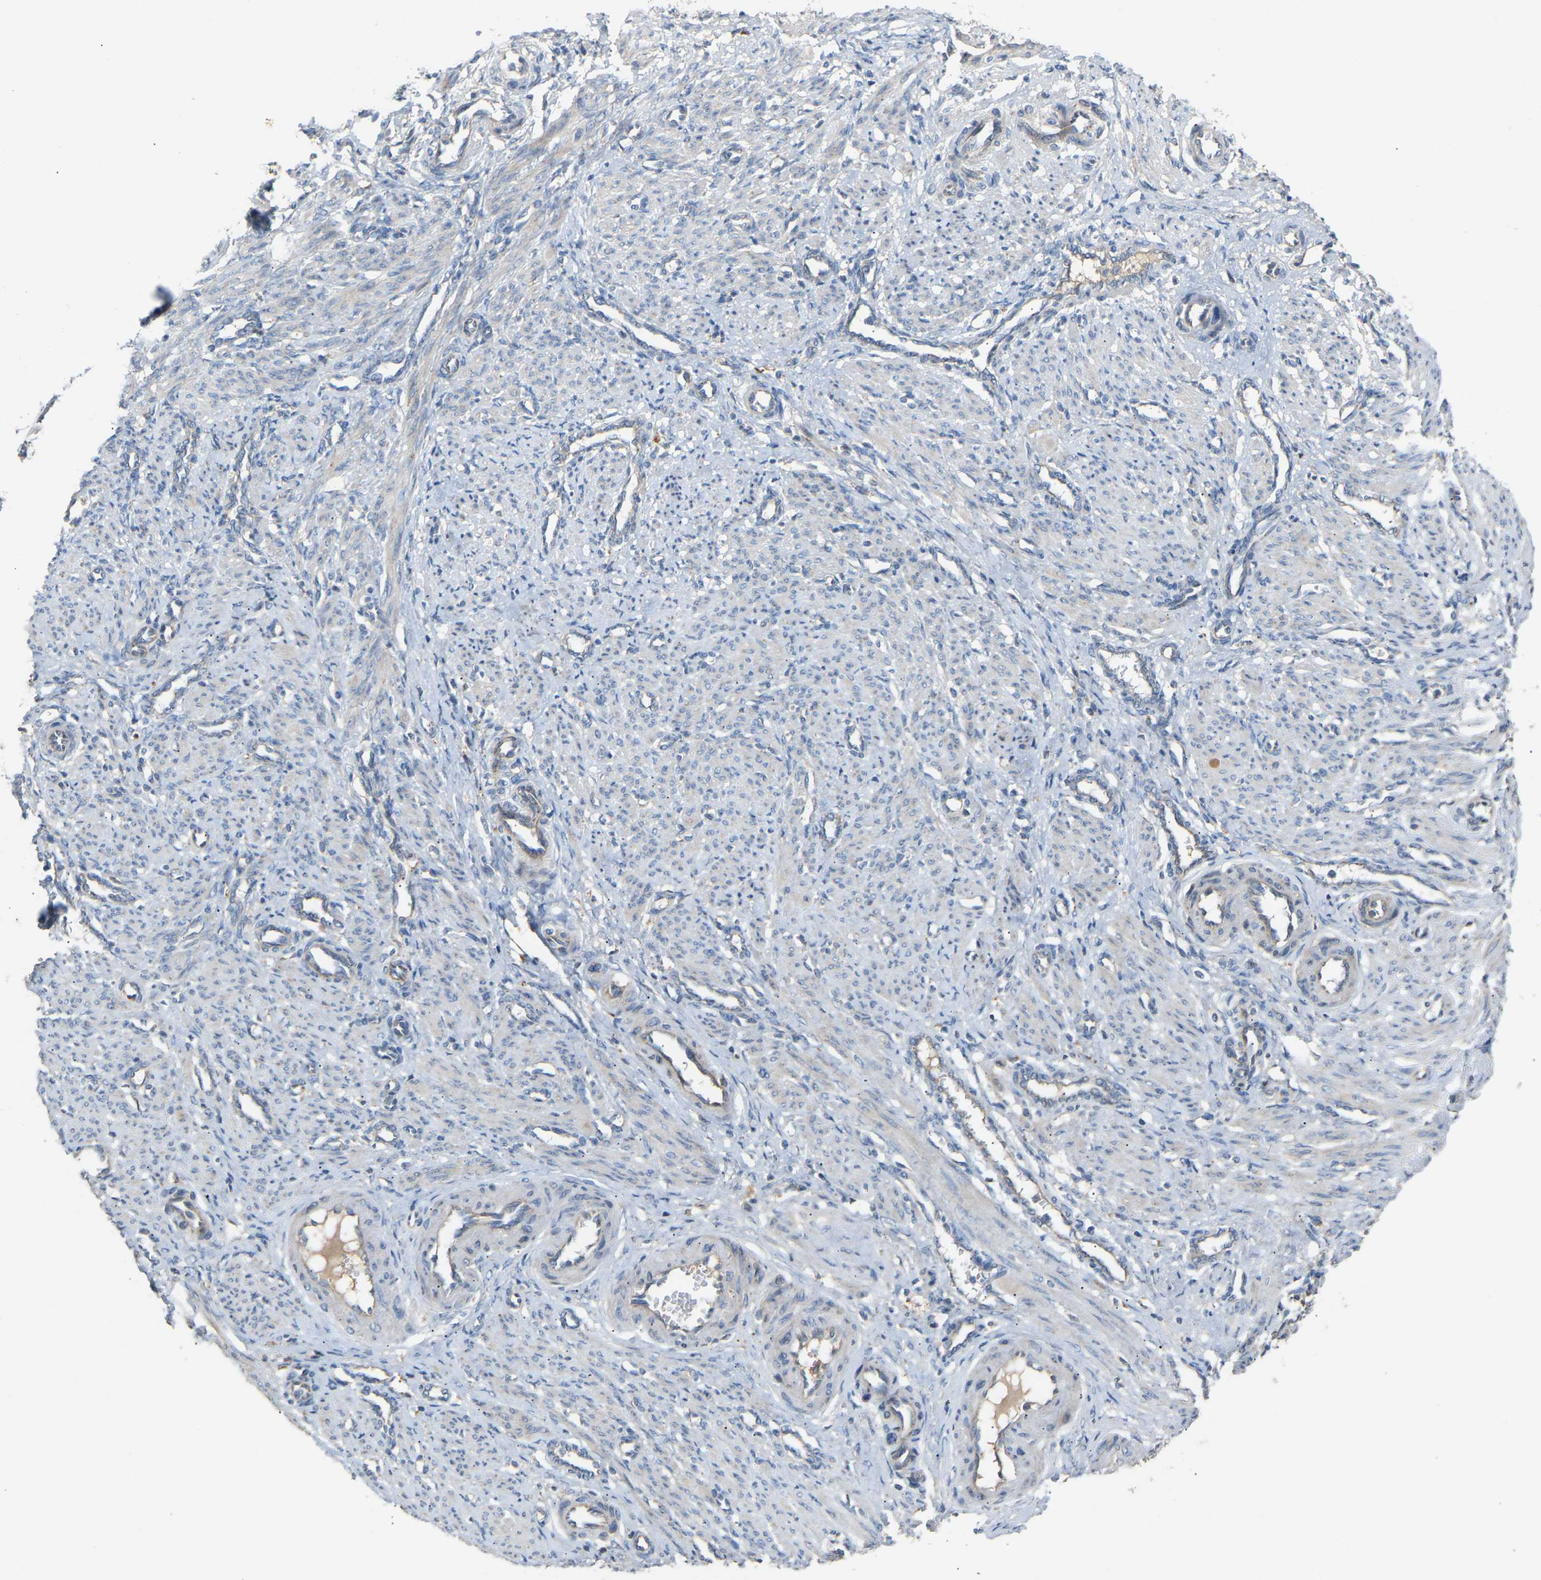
{"staining": {"intensity": "negative", "quantity": "none", "location": "none"}, "tissue": "smooth muscle", "cell_type": "Smooth muscle cells", "image_type": "normal", "snomed": [{"axis": "morphology", "description": "Normal tissue, NOS"}, {"axis": "topography", "description": "Endometrium"}], "caption": "Human smooth muscle stained for a protein using IHC demonstrates no expression in smooth muscle cells.", "gene": "RGP1", "patient": {"sex": "female", "age": 33}}